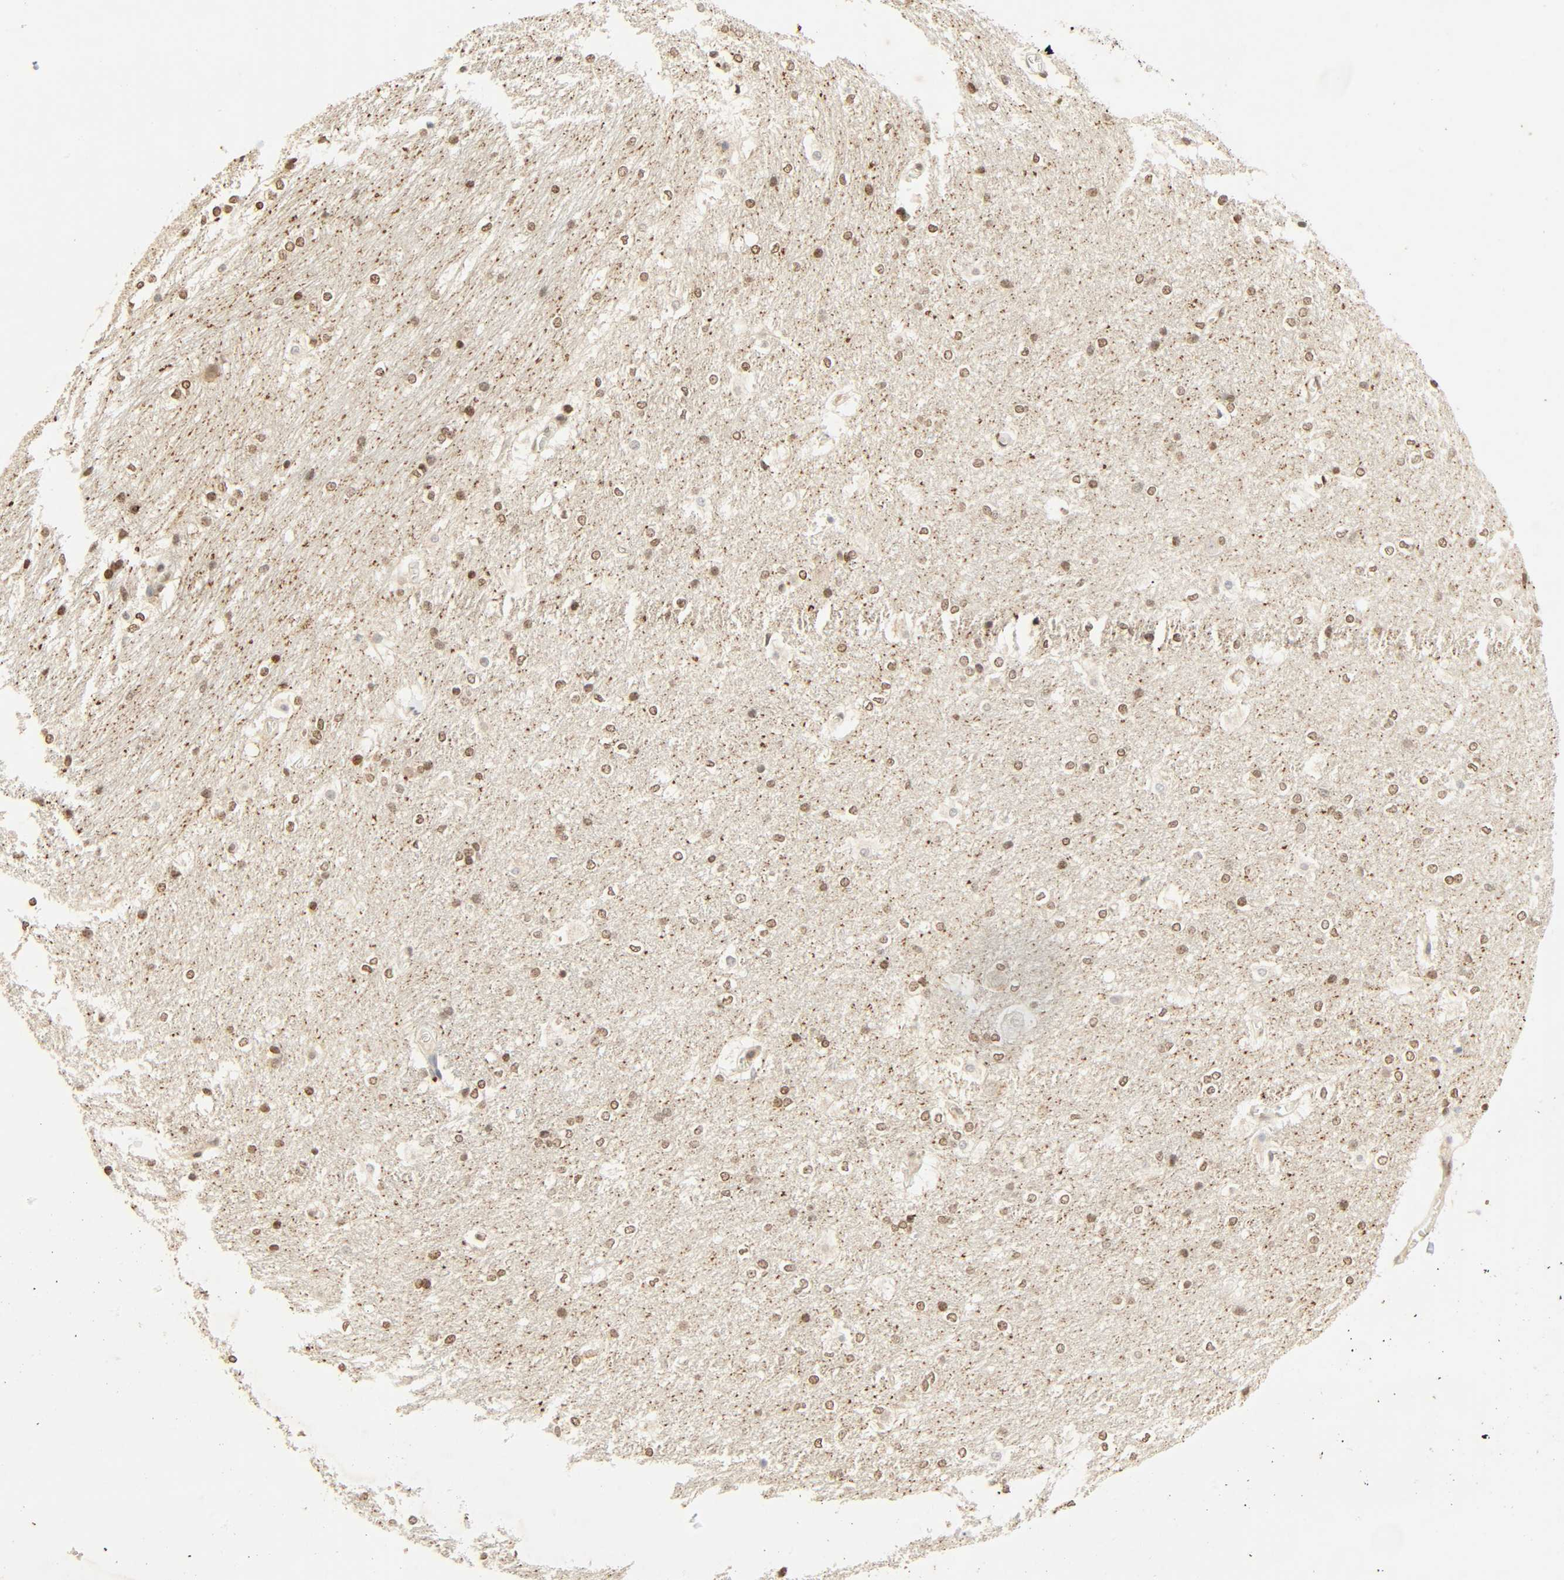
{"staining": {"intensity": "weak", "quantity": "25%-75%", "location": "nuclear"}, "tissue": "hippocampus", "cell_type": "Glial cells", "image_type": "normal", "snomed": [{"axis": "morphology", "description": "Normal tissue, NOS"}, {"axis": "topography", "description": "Hippocampus"}], "caption": "Protein analysis of normal hippocampus demonstrates weak nuclear expression in about 25%-75% of glial cells.", "gene": "UBC", "patient": {"sex": "female", "age": 19}}